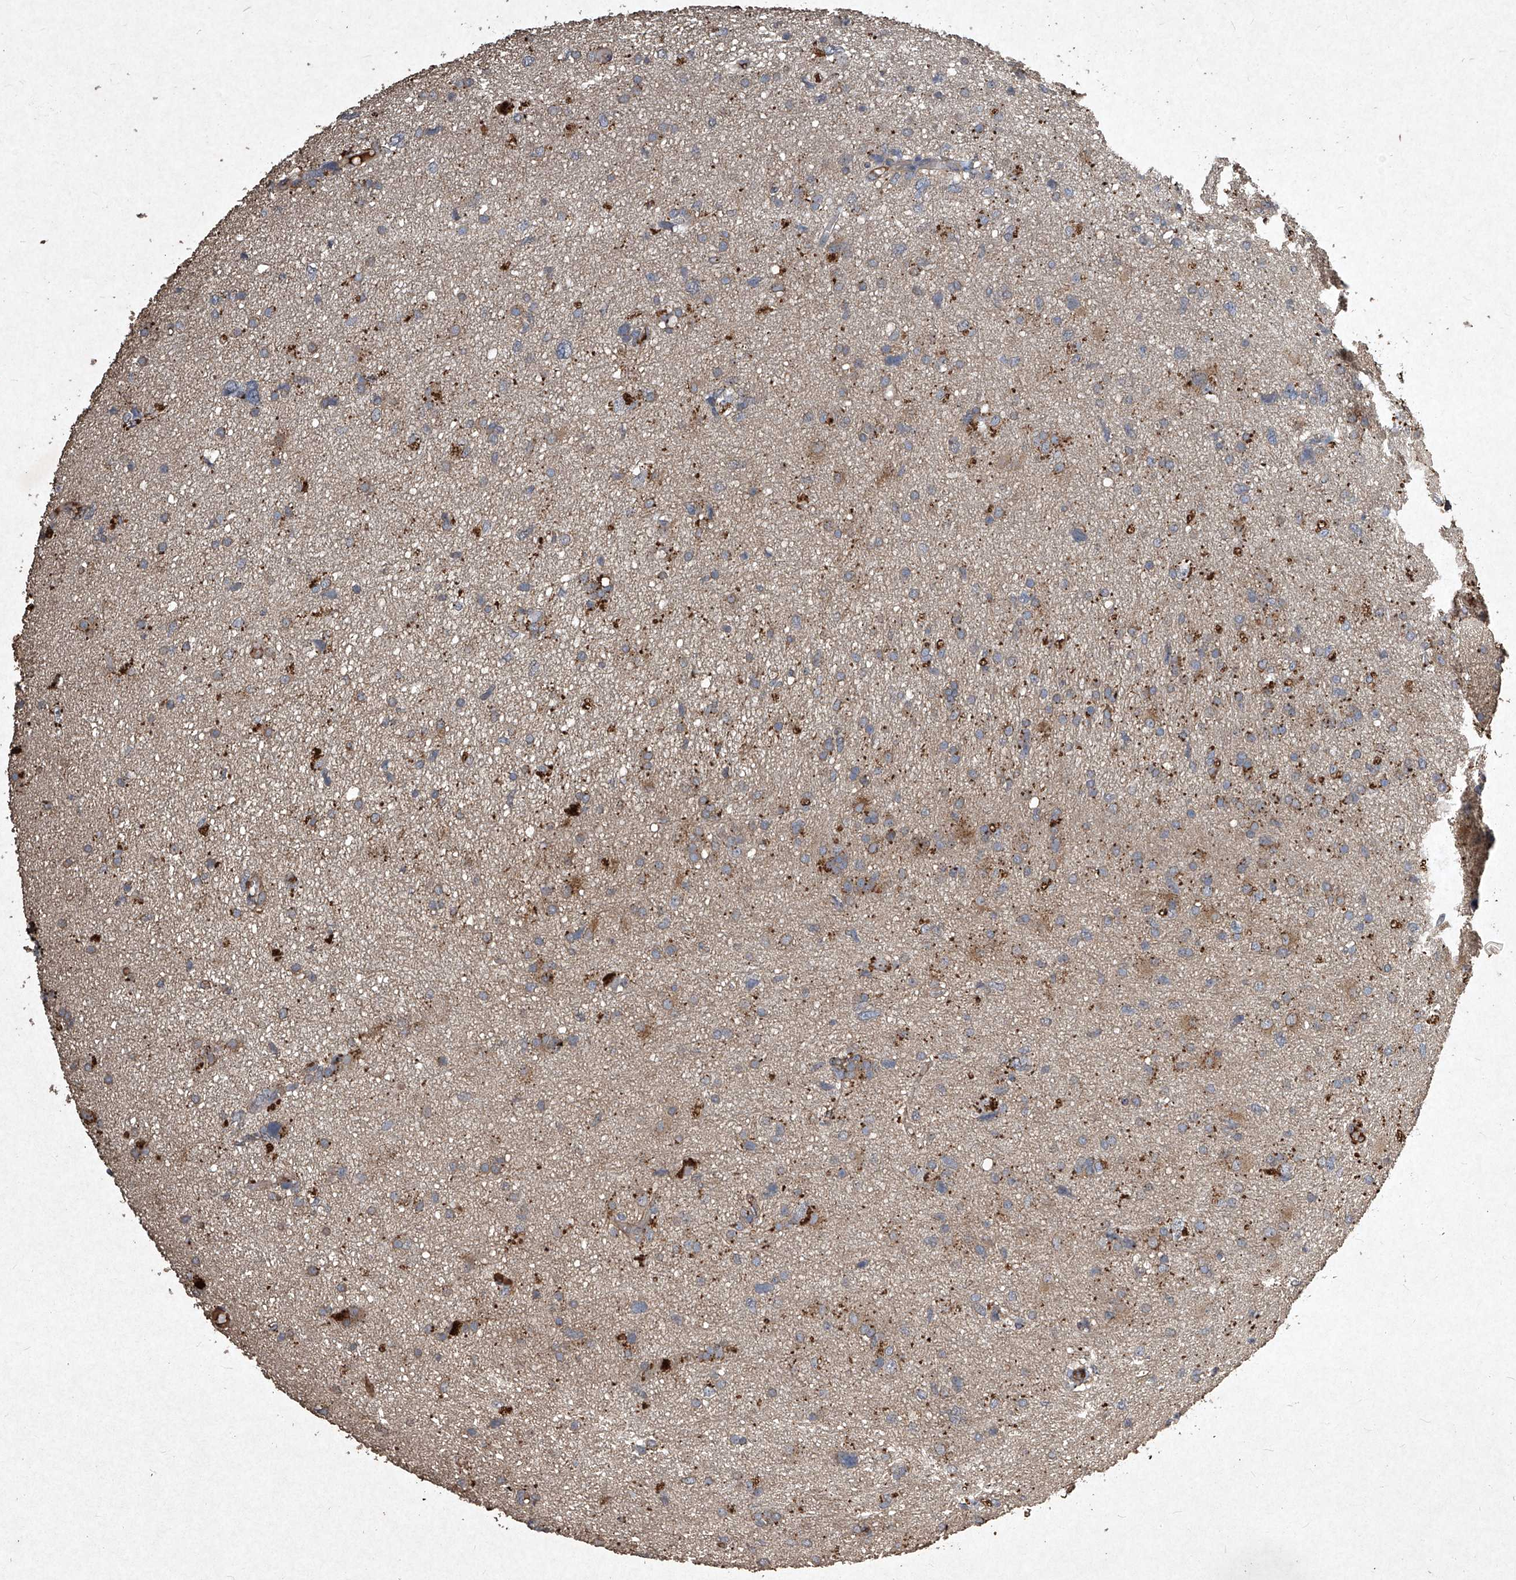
{"staining": {"intensity": "moderate", "quantity": "<25%", "location": "cytoplasmic/membranous"}, "tissue": "glioma", "cell_type": "Tumor cells", "image_type": "cancer", "snomed": [{"axis": "morphology", "description": "Glioma, malignant, High grade"}, {"axis": "topography", "description": "Brain"}], "caption": "Glioma stained for a protein exhibits moderate cytoplasmic/membranous positivity in tumor cells.", "gene": "MED16", "patient": {"sex": "female", "age": 59}}